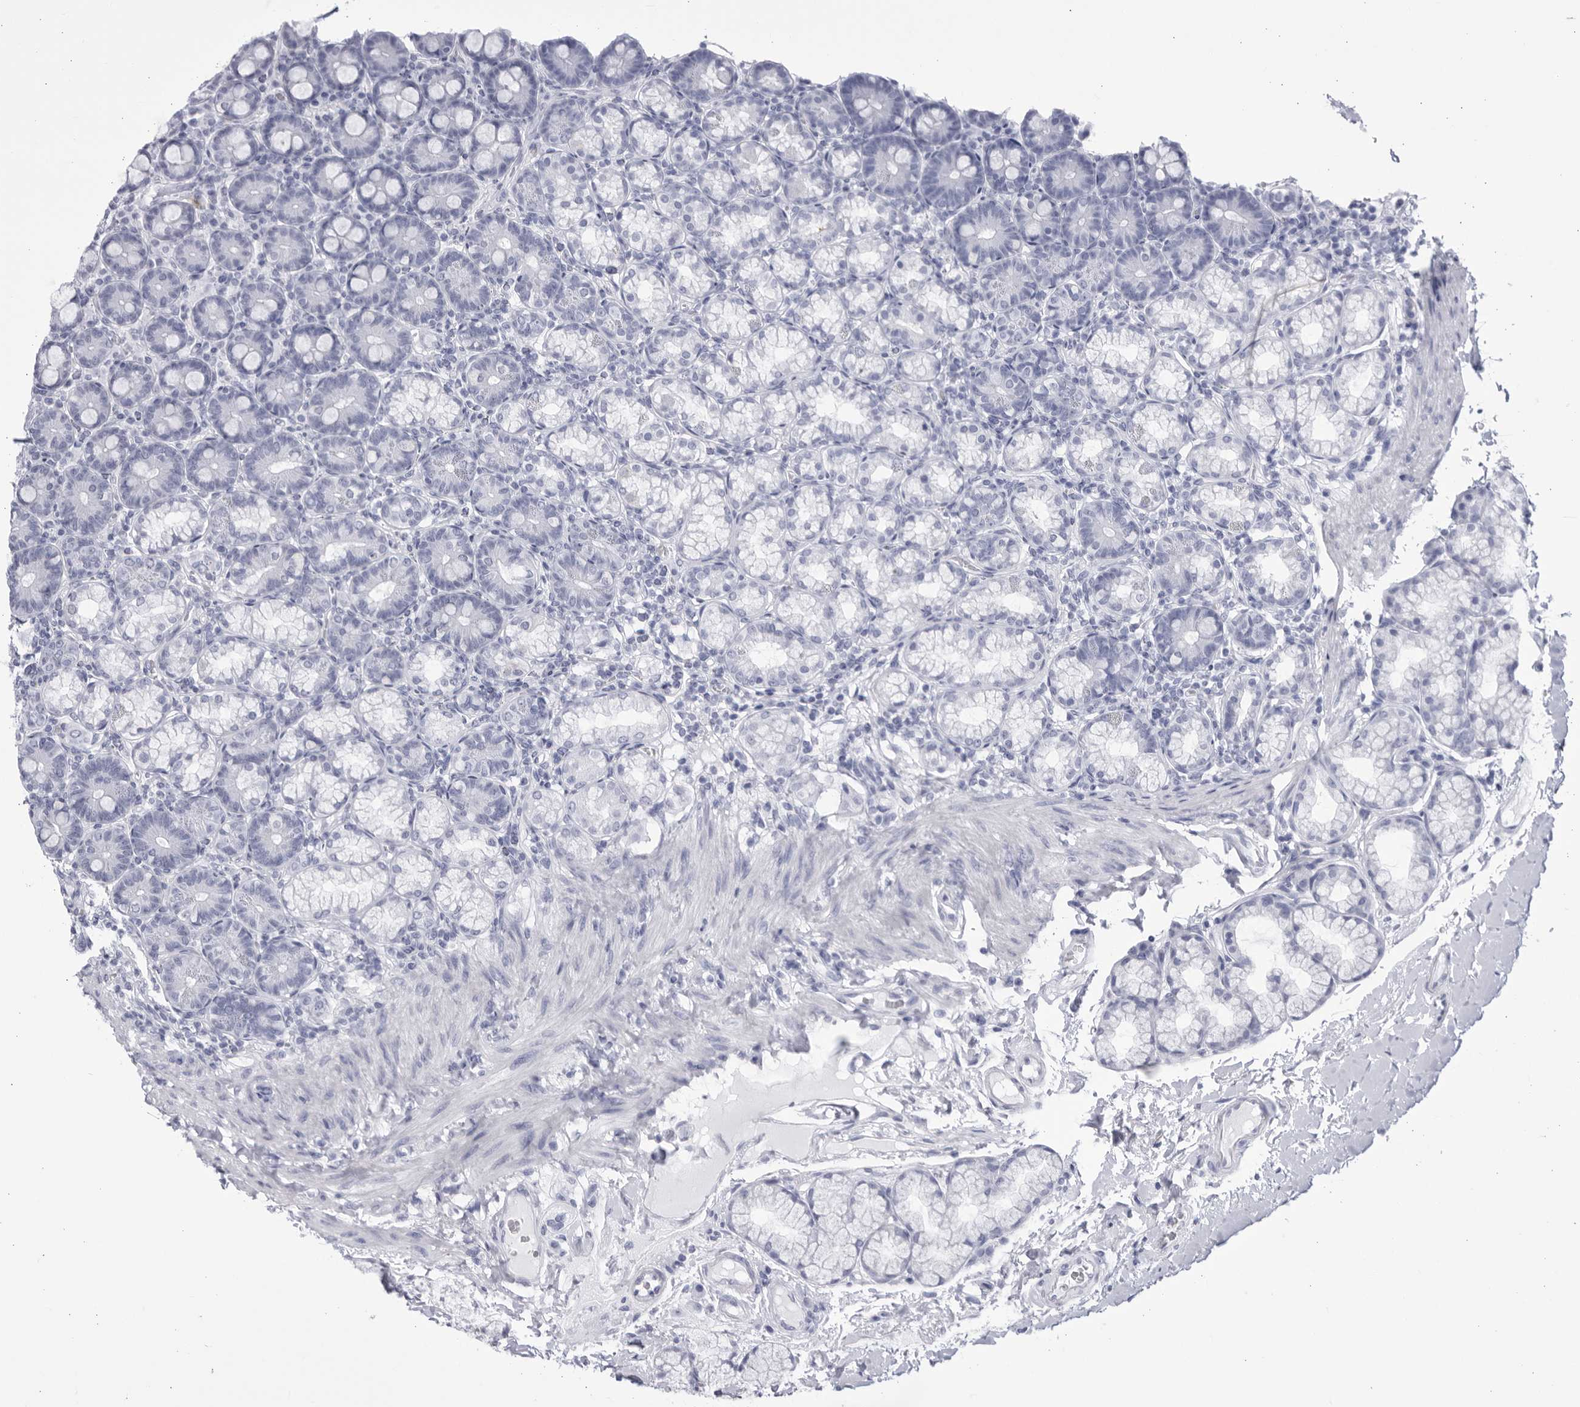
{"staining": {"intensity": "negative", "quantity": "none", "location": "none"}, "tissue": "duodenum", "cell_type": "Glandular cells", "image_type": "normal", "snomed": [{"axis": "morphology", "description": "Normal tissue, NOS"}, {"axis": "topography", "description": "Duodenum"}], "caption": "This micrograph is of normal duodenum stained with immunohistochemistry to label a protein in brown with the nuclei are counter-stained blue. There is no positivity in glandular cells. The staining was performed using DAB to visualize the protein expression in brown, while the nuclei were stained in blue with hematoxylin (Magnification: 20x).", "gene": "CCDC181", "patient": {"sex": "male", "age": 50}}